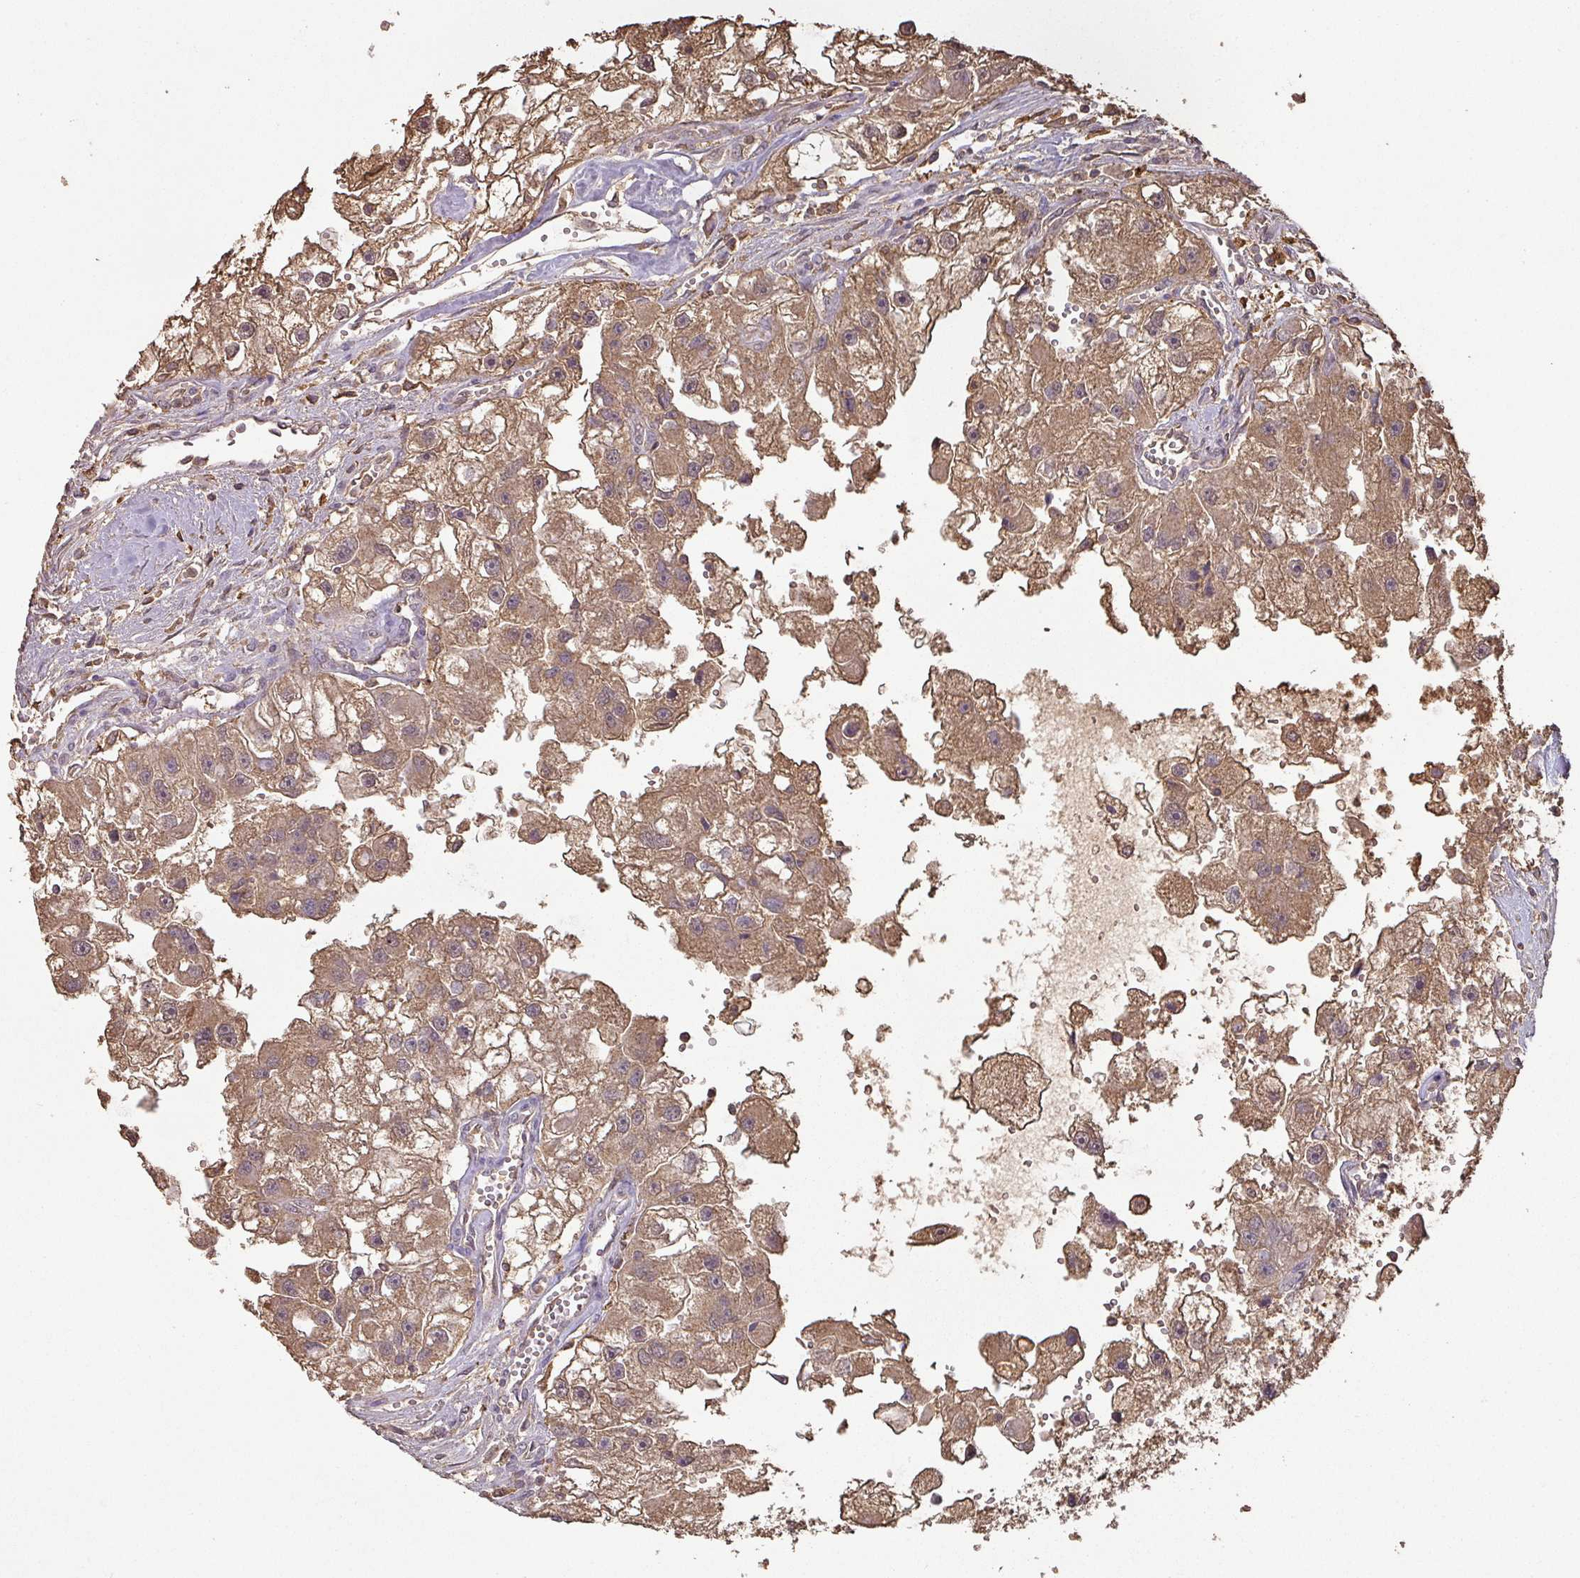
{"staining": {"intensity": "moderate", "quantity": ">75%", "location": "cytoplasmic/membranous"}, "tissue": "renal cancer", "cell_type": "Tumor cells", "image_type": "cancer", "snomed": [{"axis": "morphology", "description": "Adenocarcinoma, NOS"}, {"axis": "topography", "description": "Kidney"}], "caption": "A high-resolution image shows IHC staining of renal cancer, which shows moderate cytoplasmic/membranous expression in approximately >75% of tumor cells. (IHC, brightfield microscopy, high magnification).", "gene": "ATAT1", "patient": {"sex": "male", "age": 63}}